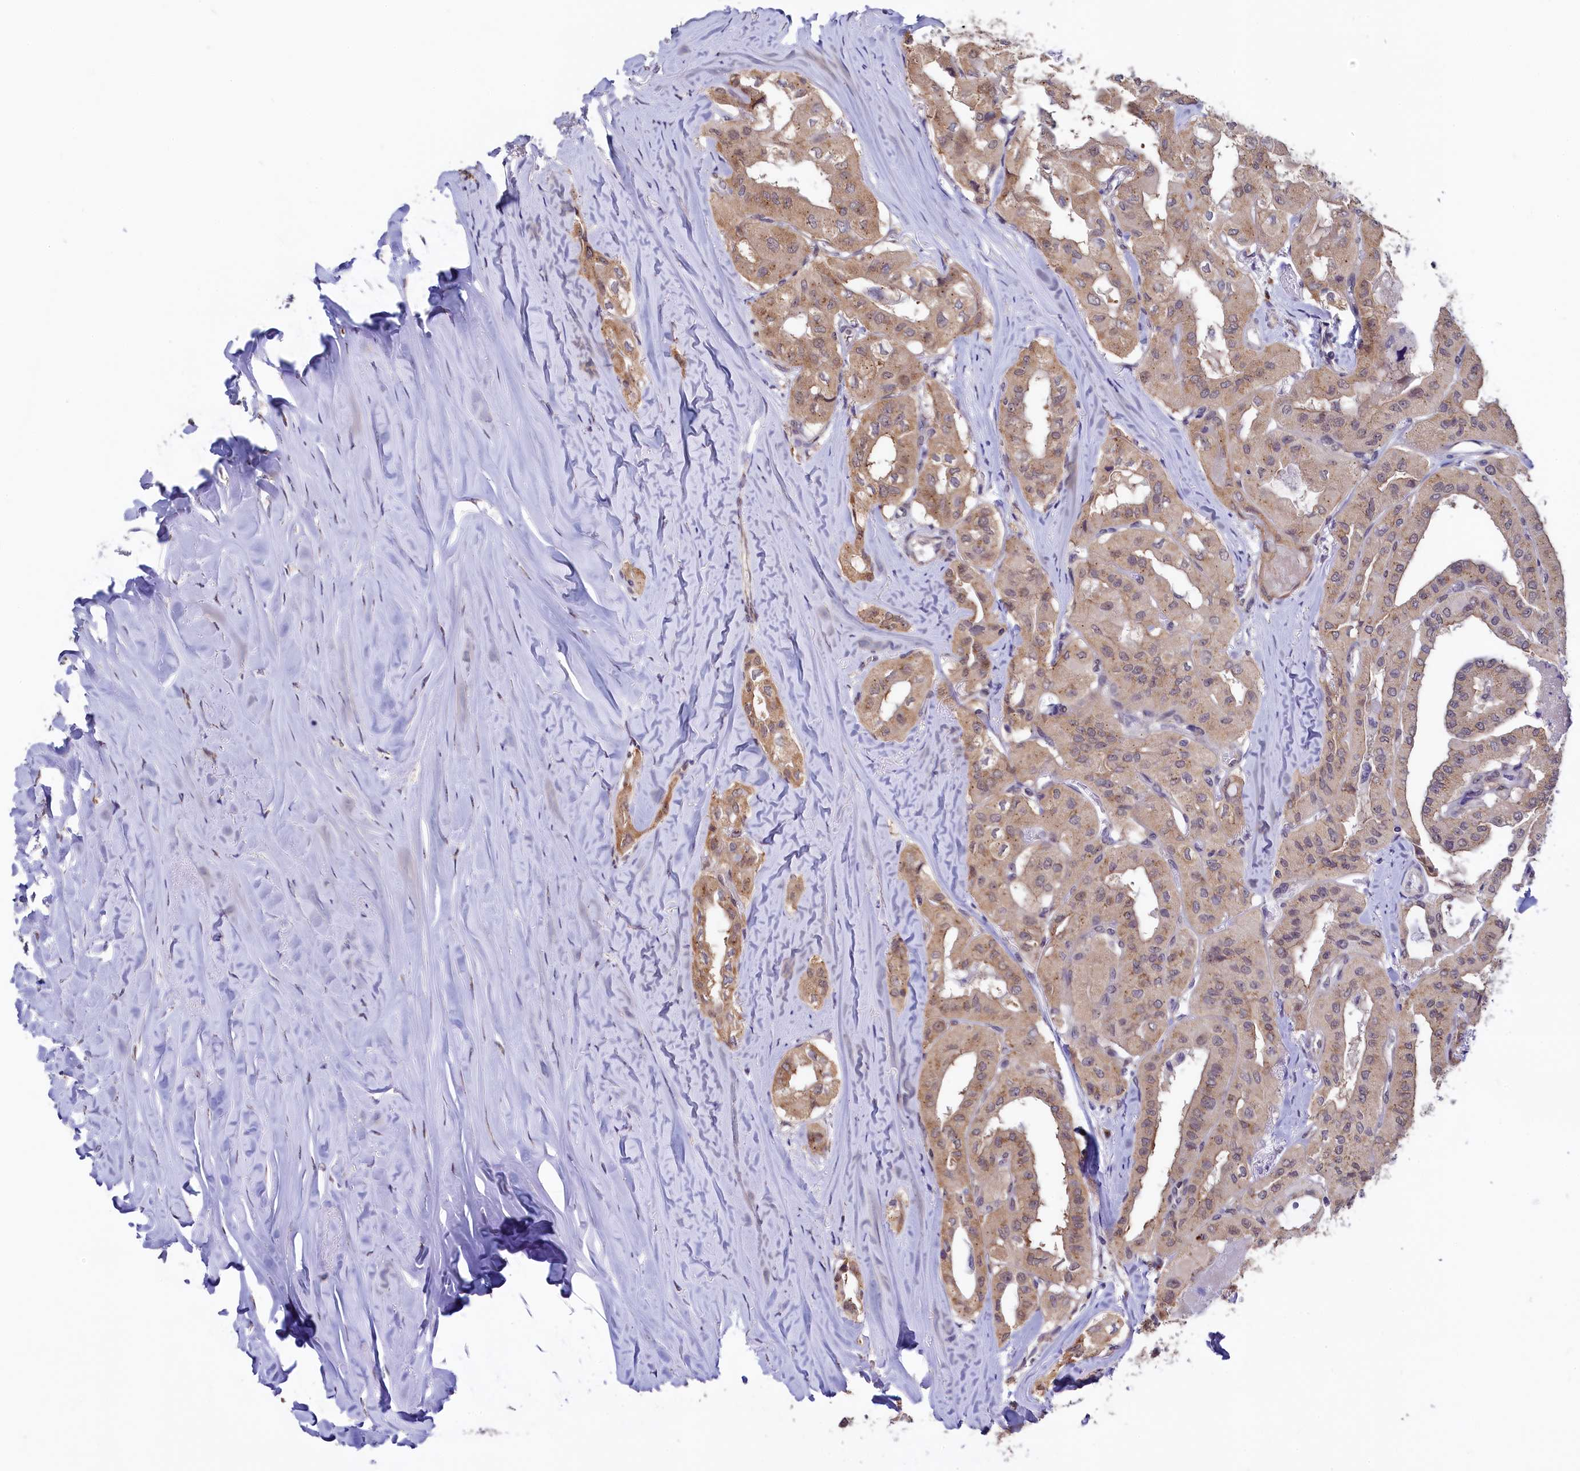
{"staining": {"intensity": "moderate", "quantity": ">75%", "location": "cytoplasmic/membranous"}, "tissue": "thyroid cancer", "cell_type": "Tumor cells", "image_type": "cancer", "snomed": [{"axis": "morphology", "description": "Papillary adenocarcinoma, NOS"}, {"axis": "topography", "description": "Thyroid gland"}], "caption": "IHC (DAB) staining of papillary adenocarcinoma (thyroid) displays moderate cytoplasmic/membranous protein staining in approximately >75% of tumor cells.", "gene": "SEC24C", "patient": {"sex": "female", "age": 59}}